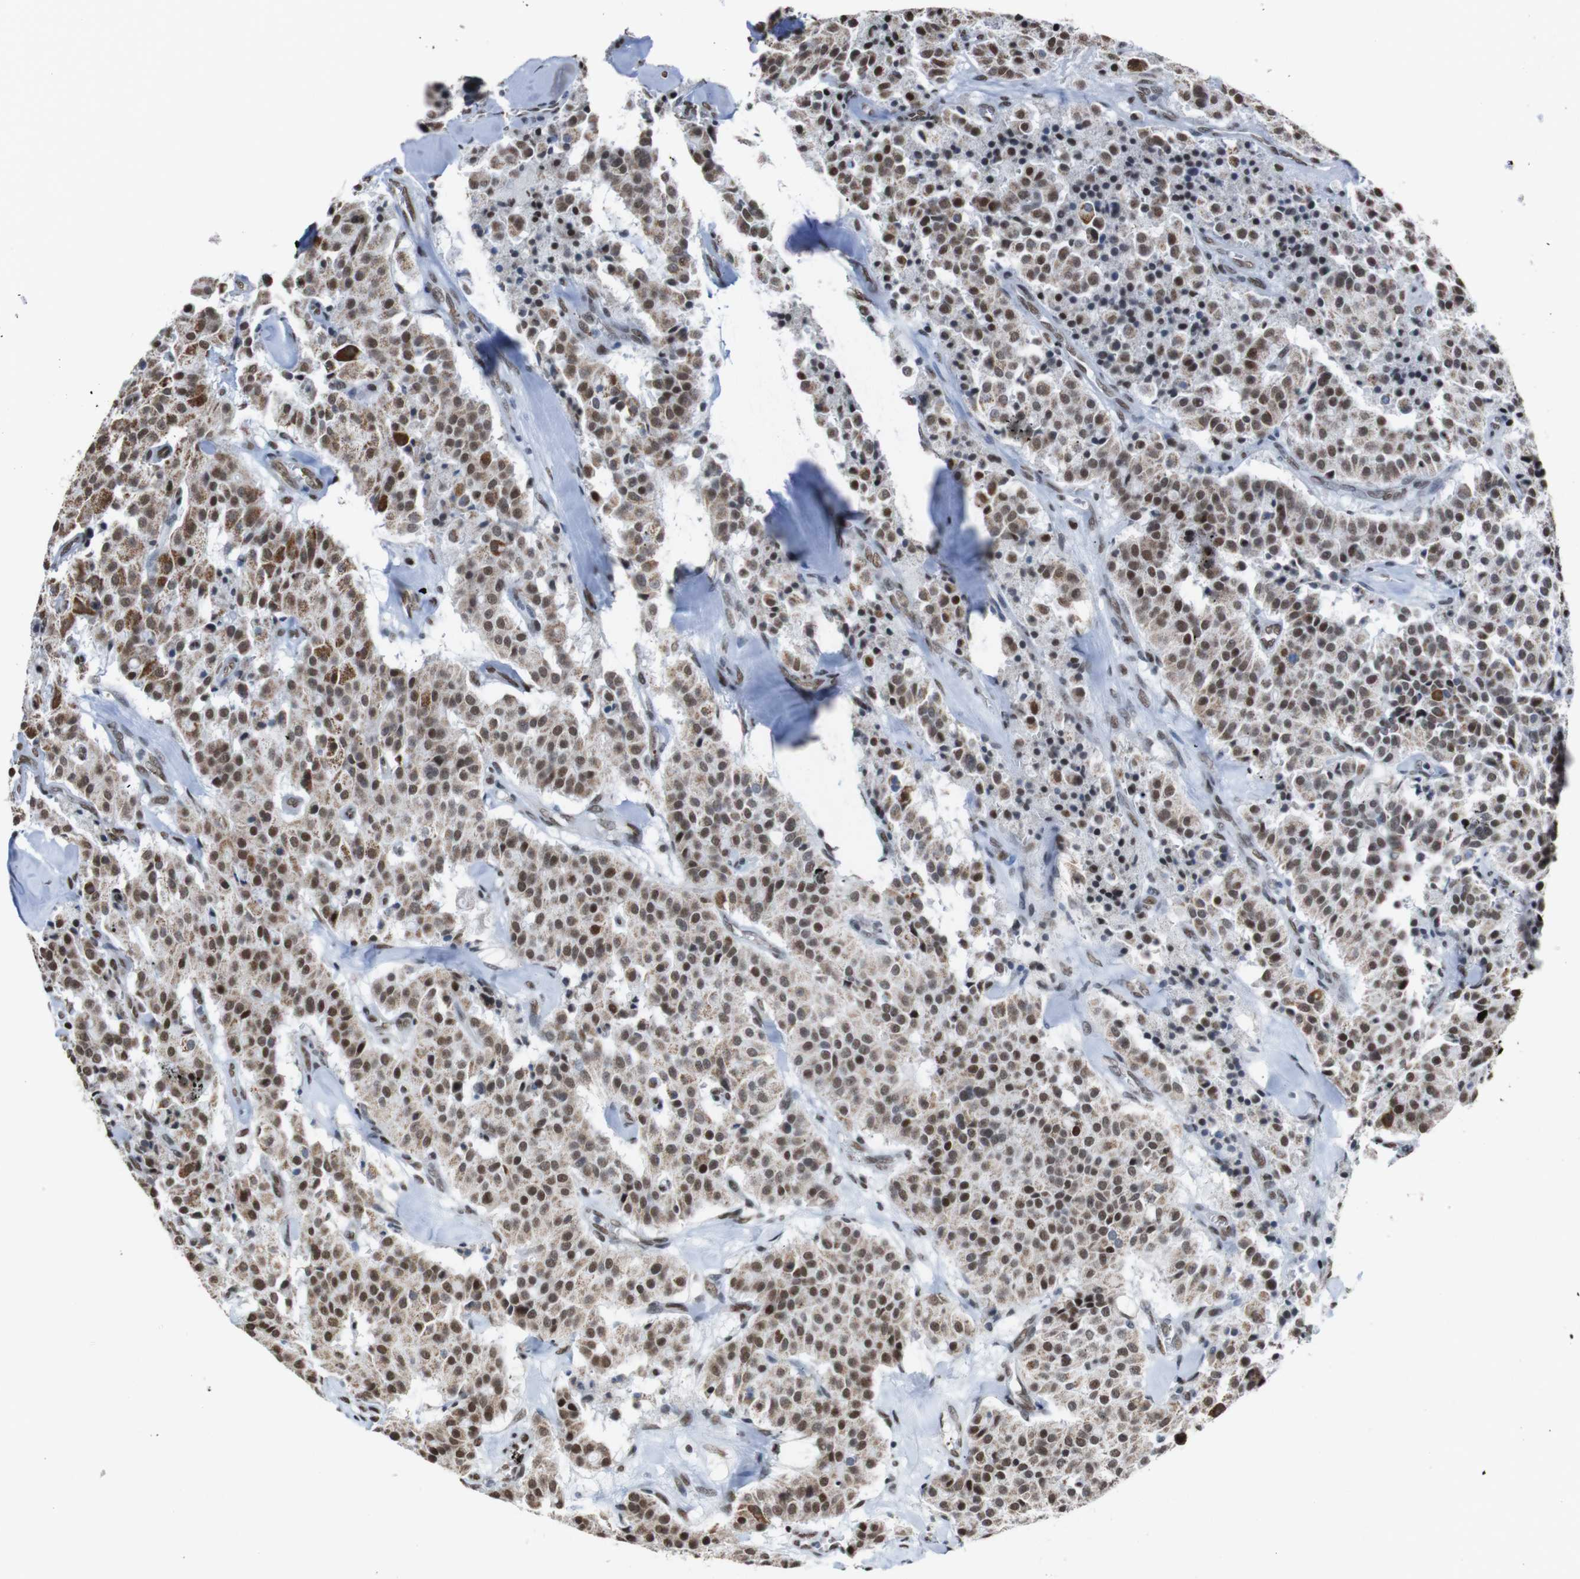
{"staining": {"intensity": "moderate", "quantity": ">75%", "location": "nuclear"}, "tissue": "carcinoid", "cell_type": "Tumor cells", "image_type": "cancer", "snomed": [{"axis": "morphology", "description": "Carcinoid, malignant, NOS"}, {"axis": "topography", "description": "Lung"}], "caption": "Carcinoid (malignant) tissue displays moderate nuclear positivity in approximately >75% of tumor cells", "gene": "ROMO1", "patient": {"sex": "male", "age": 30}}